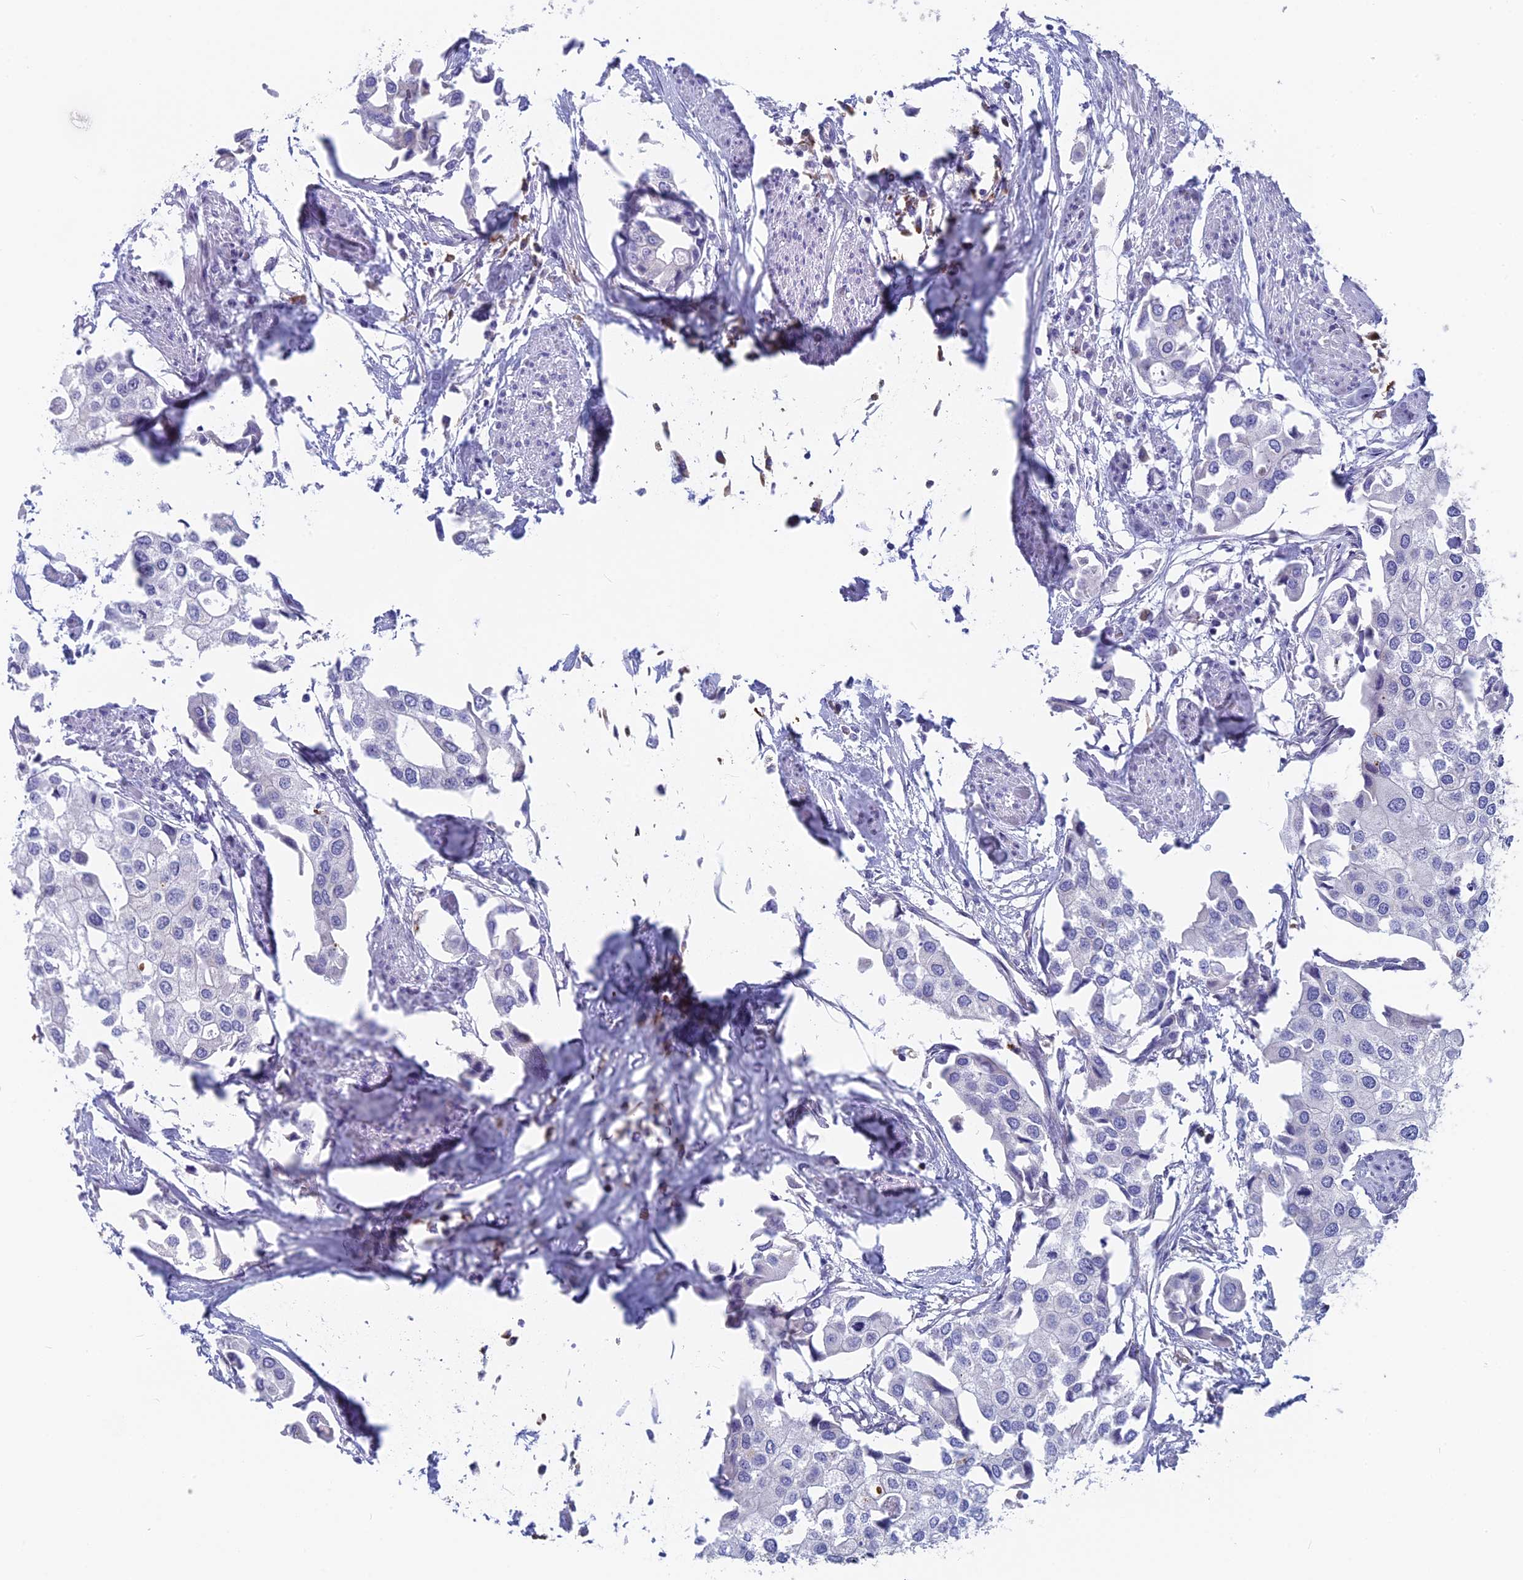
{"staining": {"intensity": "negative", "quantity": "none", "location": "none"}, "tissue": "urothelial cancer", "cell_type": "Tumor cells", "image_type": "cancer", "snomed": [{"axis": "morphology", "description": "Urothelial carcinoma, High grade"}, {"axis": "topography", "description": "Urinary bladder"}], "caption": "High power microscopy image of an IHC histopathology image of urothelial cancer, revealing no significant expression in tumor cells.", "gene": "MRI1", "patient": {"sex": "male", "age": 64}}